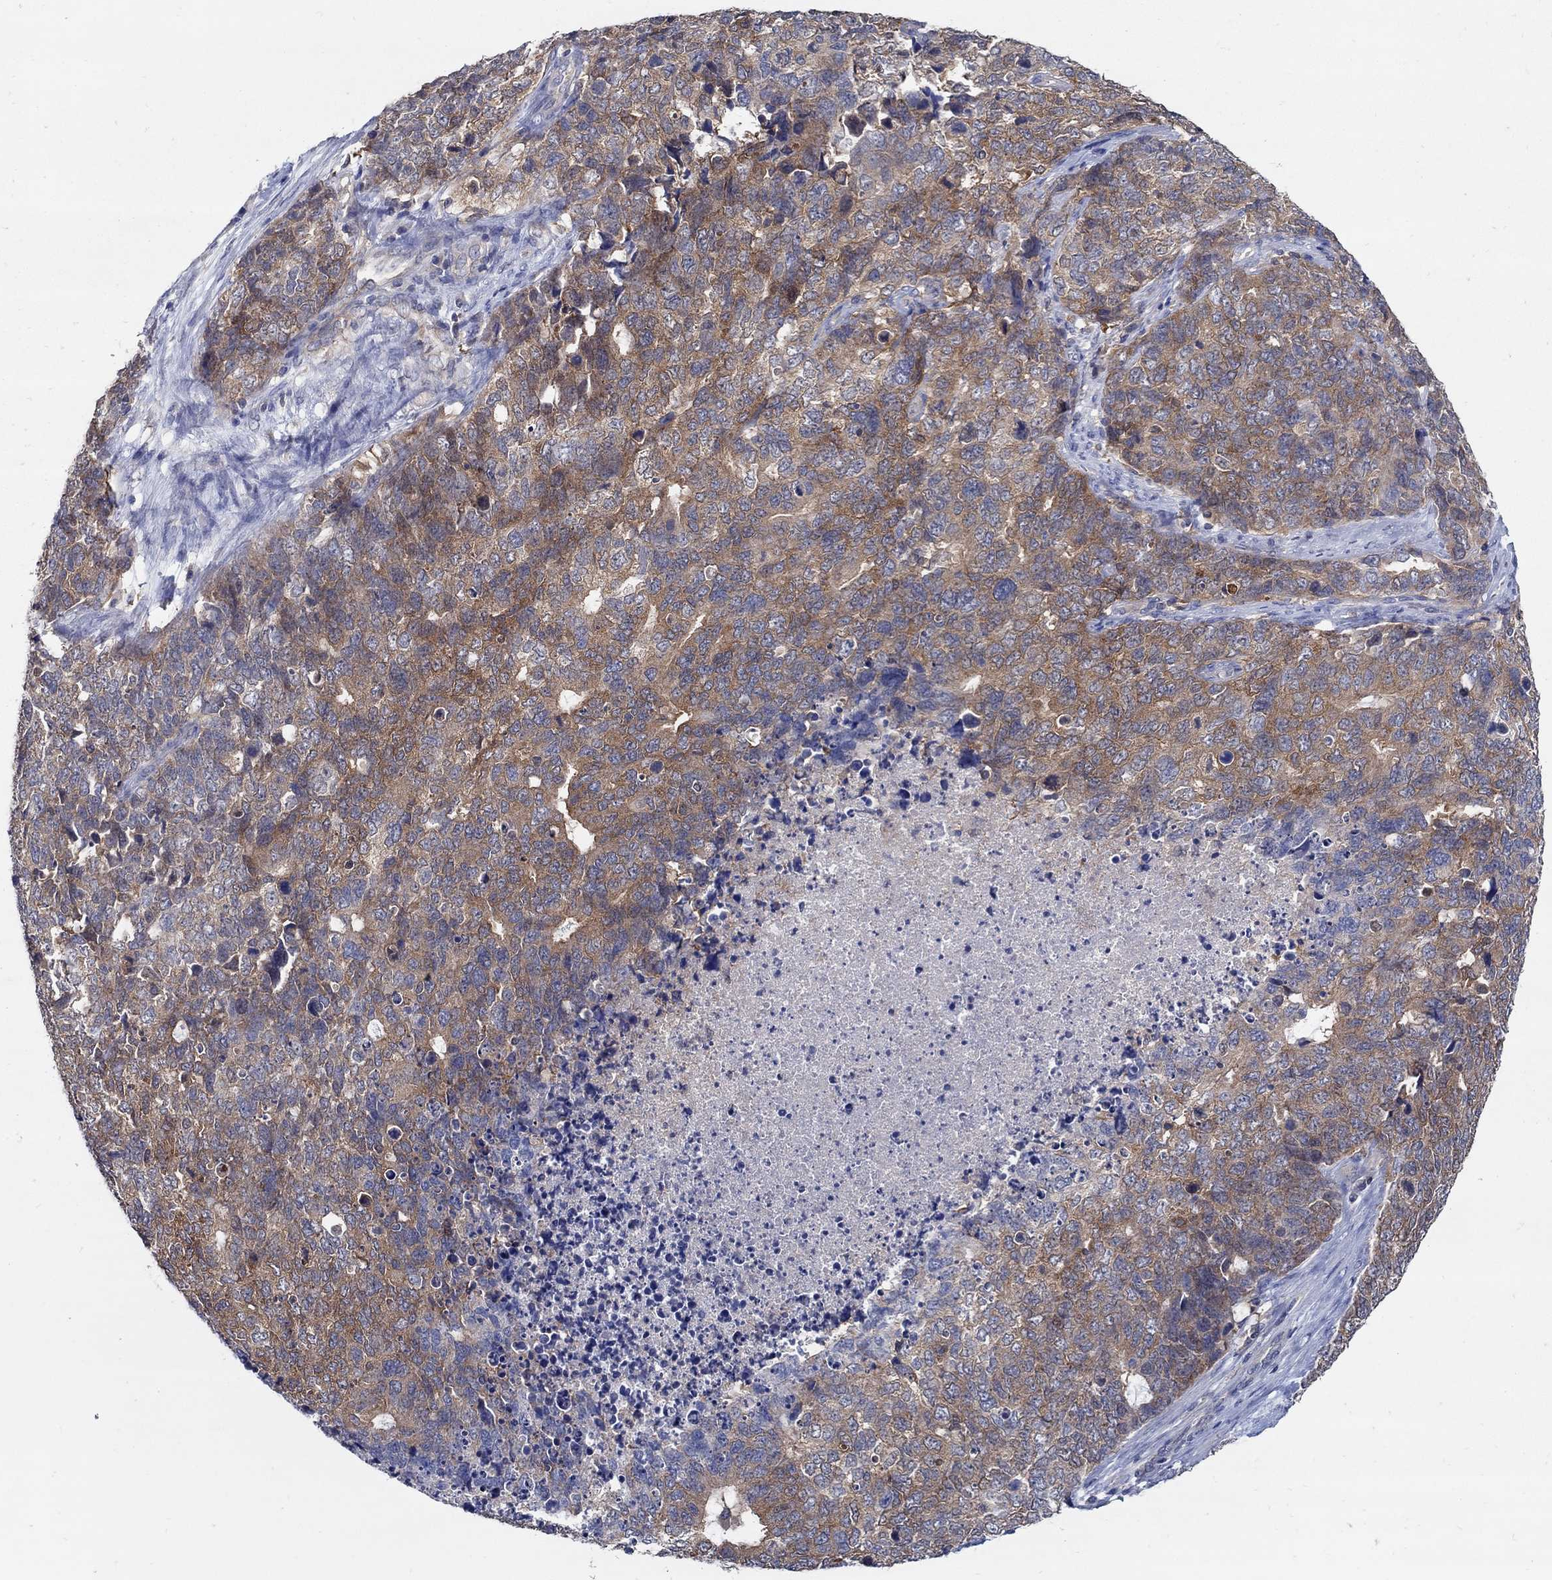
{"staining": {"intensity": "moderate", "quantity": ">75%", "location": "cytoplasmic/membranous"}, "tissue": "cervical cancer", "cell_type": "Tumor cells", "image_type": "cancer", "snomed": [{"axis": "morphology", "description": "Squamous cell carcinoma, NOS"}, {"axis": "topography", "description": "Cervix"}], "caption": "The image reveals immunohistochemical staining of cervical cancer. There is moderate cytoplasmic/membranous expression is identified in approximately >75% of tumor cells.", "gene": "MTHFR", "patient": {"sex": "female", "age": 63}}